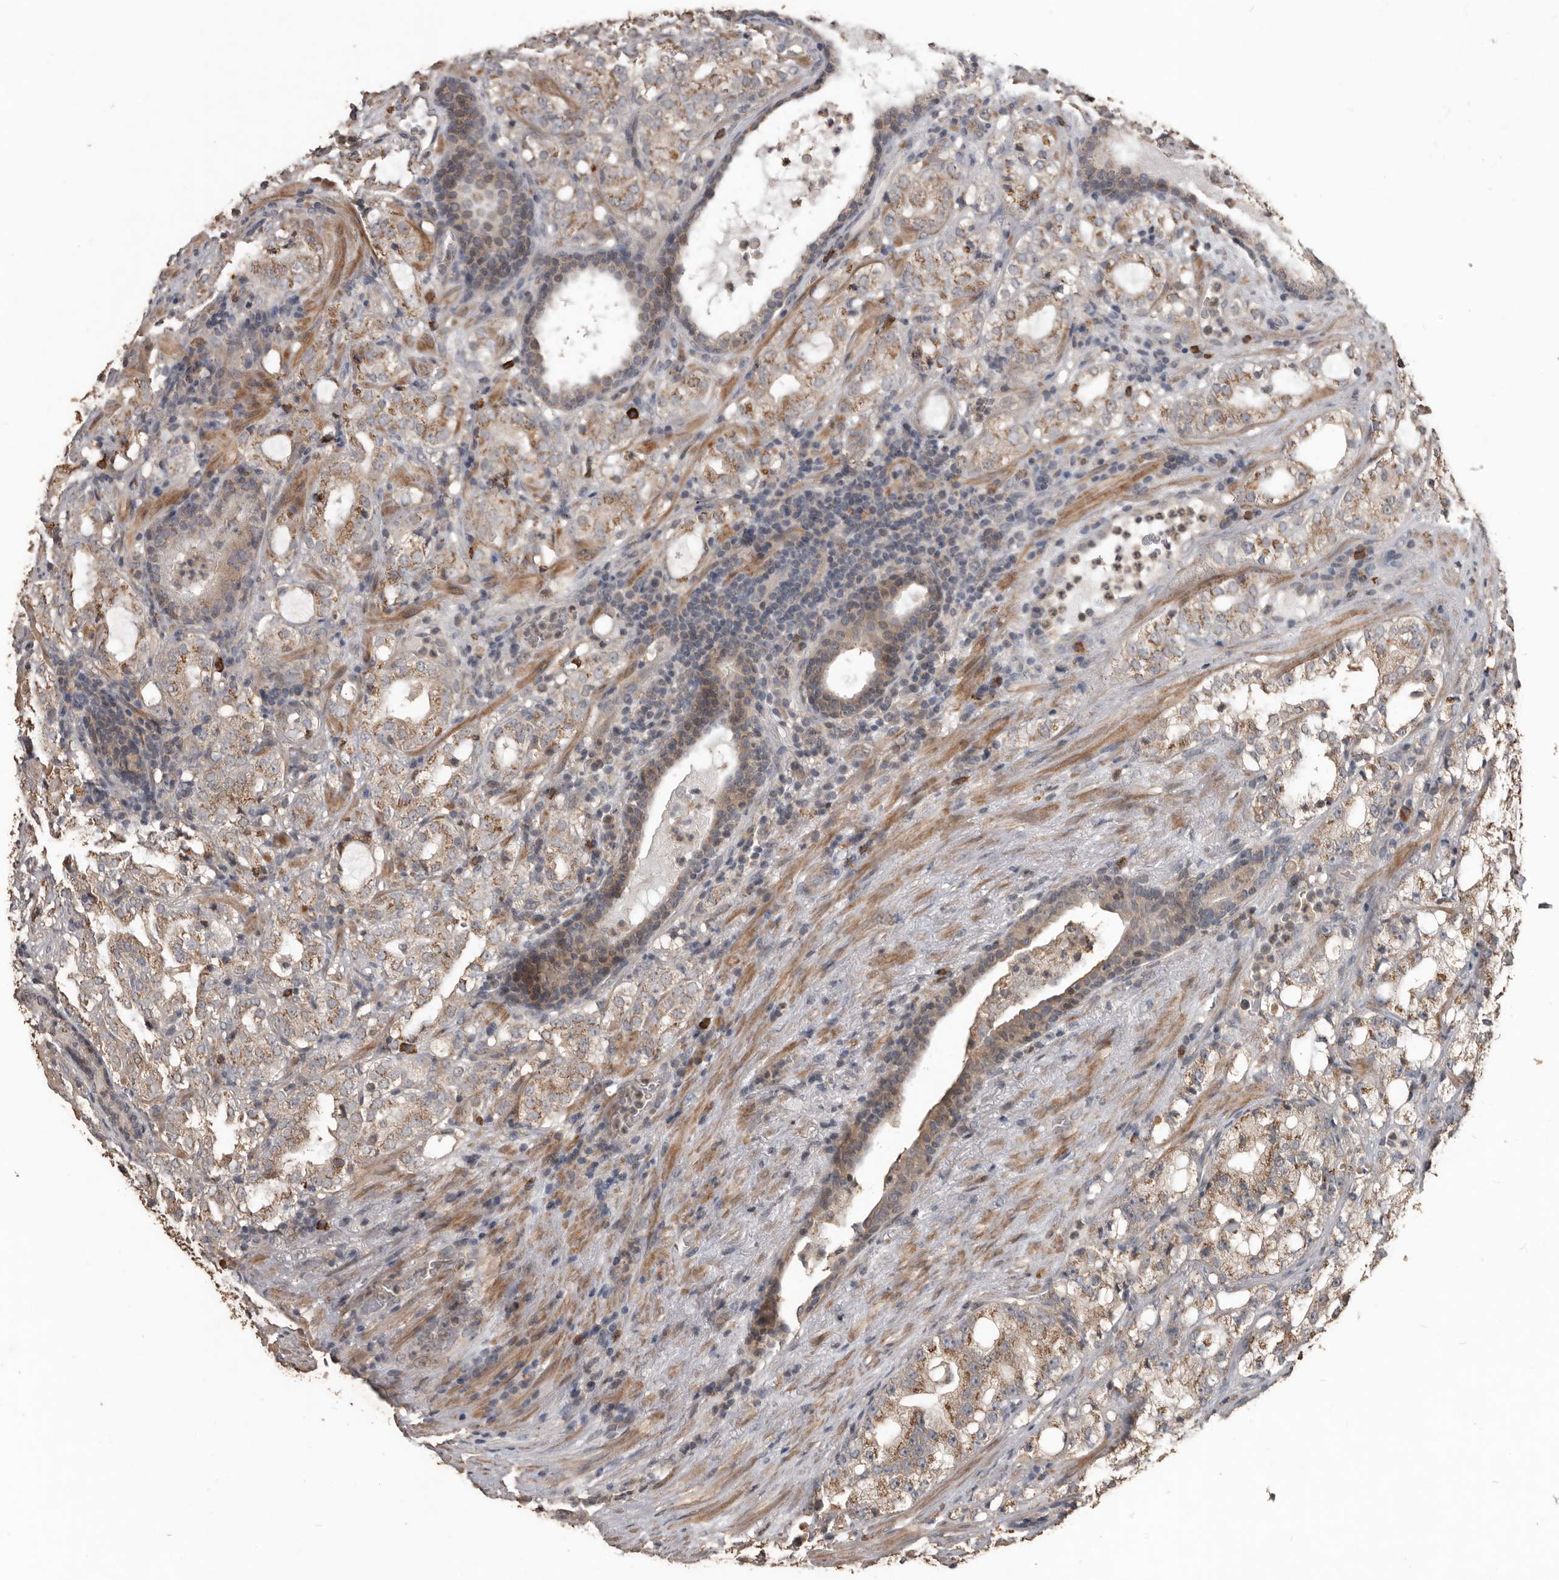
{"staining": {"intensity": "moderate", "quantity": ">75%", "location": "cytoplasmic/membranous"}, "tissue": "prostate cancer", "cell_type": "Tumor cells", "image_type": "cancer", "snomed": [{"axis": "morphology", "description": "Adenocarcinoma, High grade"}, {"axis": "topography", "description": "Prostate"}], "caption": "There is medium levels of moderate cytoplasmic/membranous positivity in tumor cells of prostate cancer (high-grade adenocarcinoma), as demonstrated by immunohistochemical staining (brown color).", "gene": "BAMBI", "patient": {"sex": "male", "age": 64}}